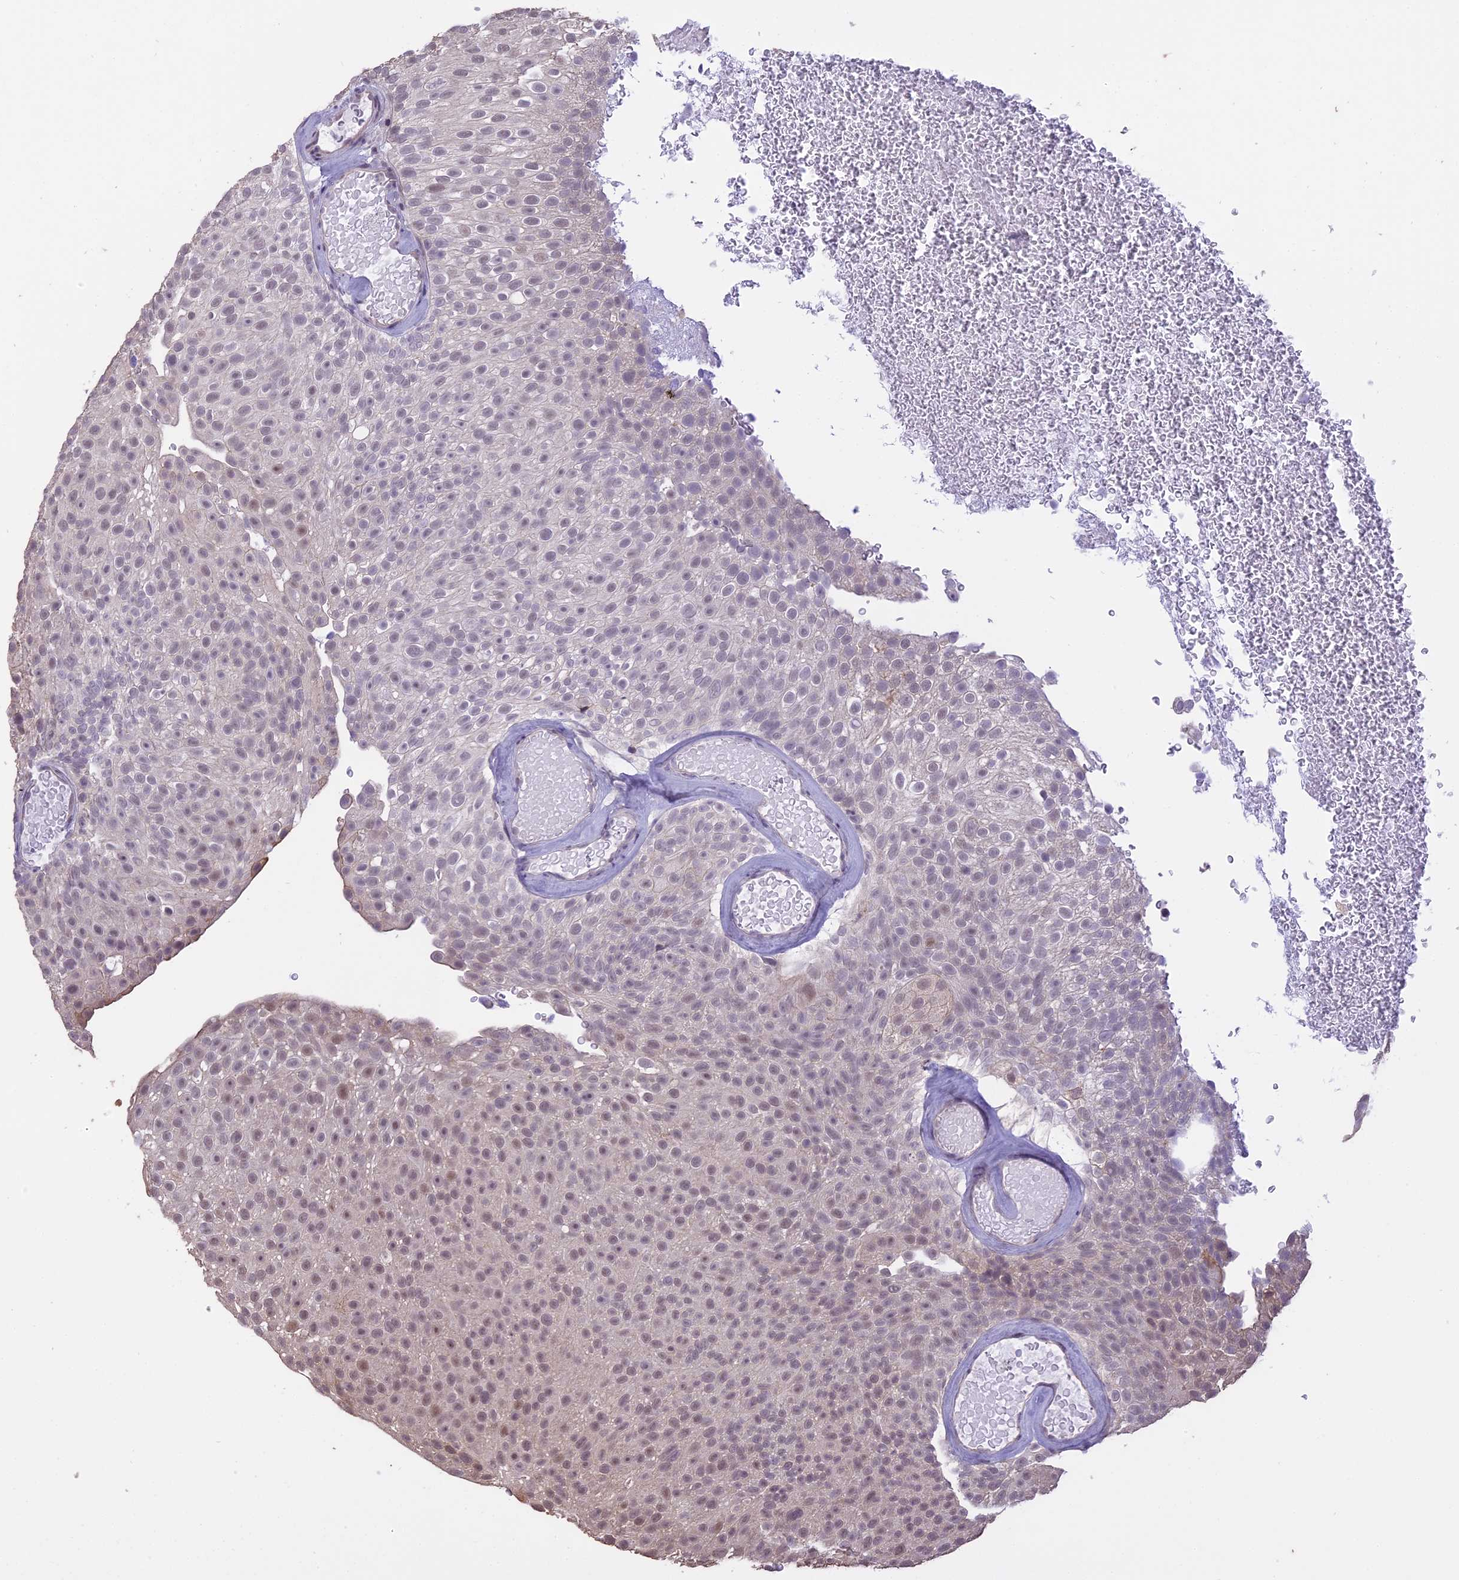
{"staining": {"intensity": "weak", "quantity": "<25%", "location": "nuclear"}, "tissue": "urothelial cancer", "cell_type": "Tumor cells", "image_type": "cancer", "snomed": [{"axis": "morphology", "description": "Urothelial carcinoma, Low grade"}, {"axis": "topography", "description": "Urinary bladder"}], "caption": "Immunohistochemical staining of low-grade urothelial carcinoma exhibits no significant staining in tumor cells.", "gene": "TIGD7", "patient": {"sex": "male", "age": 78}}